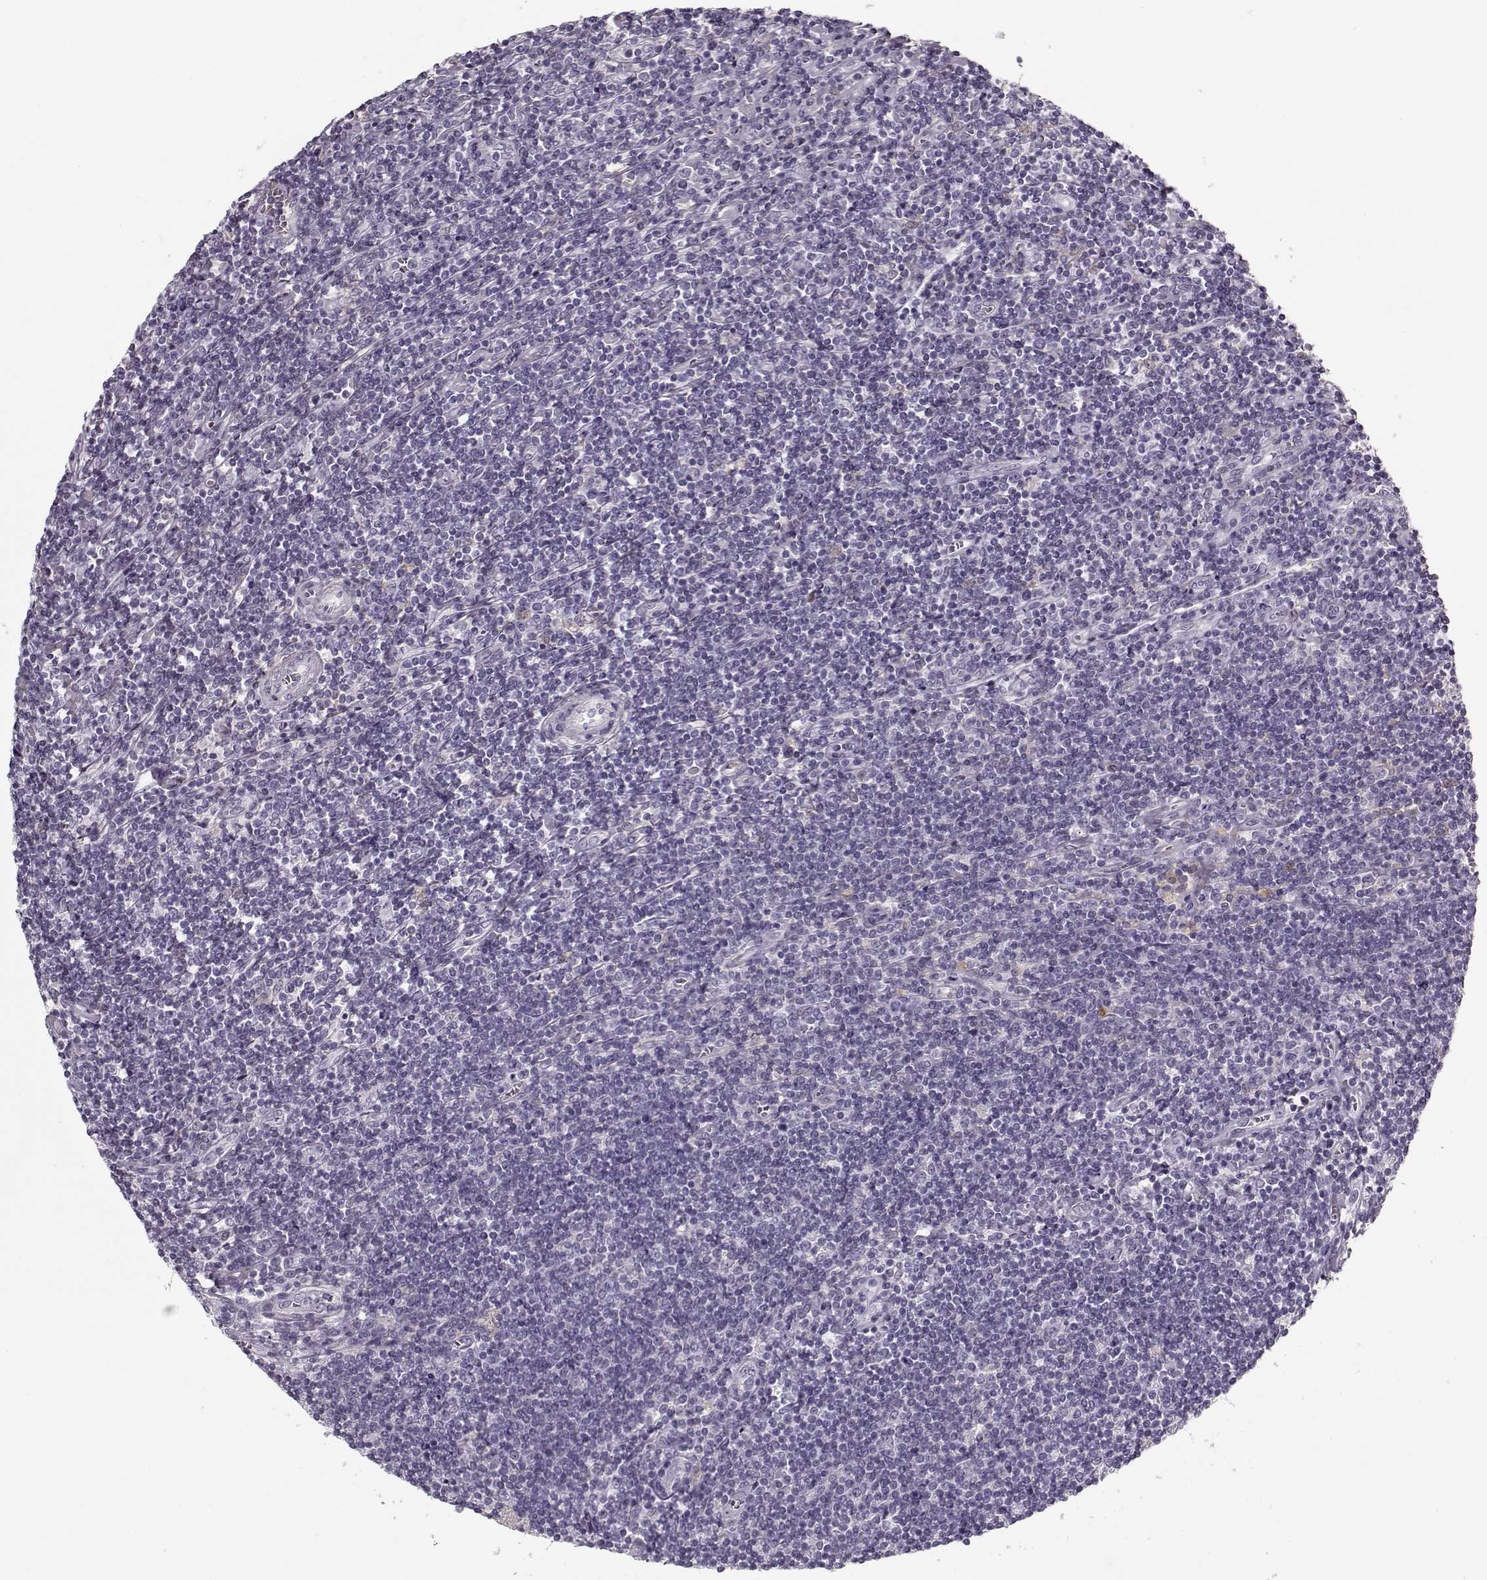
{"staining": {"intensity": "negative", "quantity": "none", "location": "none"}, "tissue": "lymphoma", "cell_type": "Tumor cells", "image_type": "cancer", "snomed": [{"axis": "morphology", "description": "Hodgkin's disease, NOS"}, {"axis": "topography", "description": "Lymph node"}], "caption": "Immunohistochemical staining of Hodgkin's disease reveals no significant staining in tumor cells. (DAB immunohistochemistry (IHC), high magnification).", "gene": "LUM", "patient": {"sex": "male", "age": 40}}